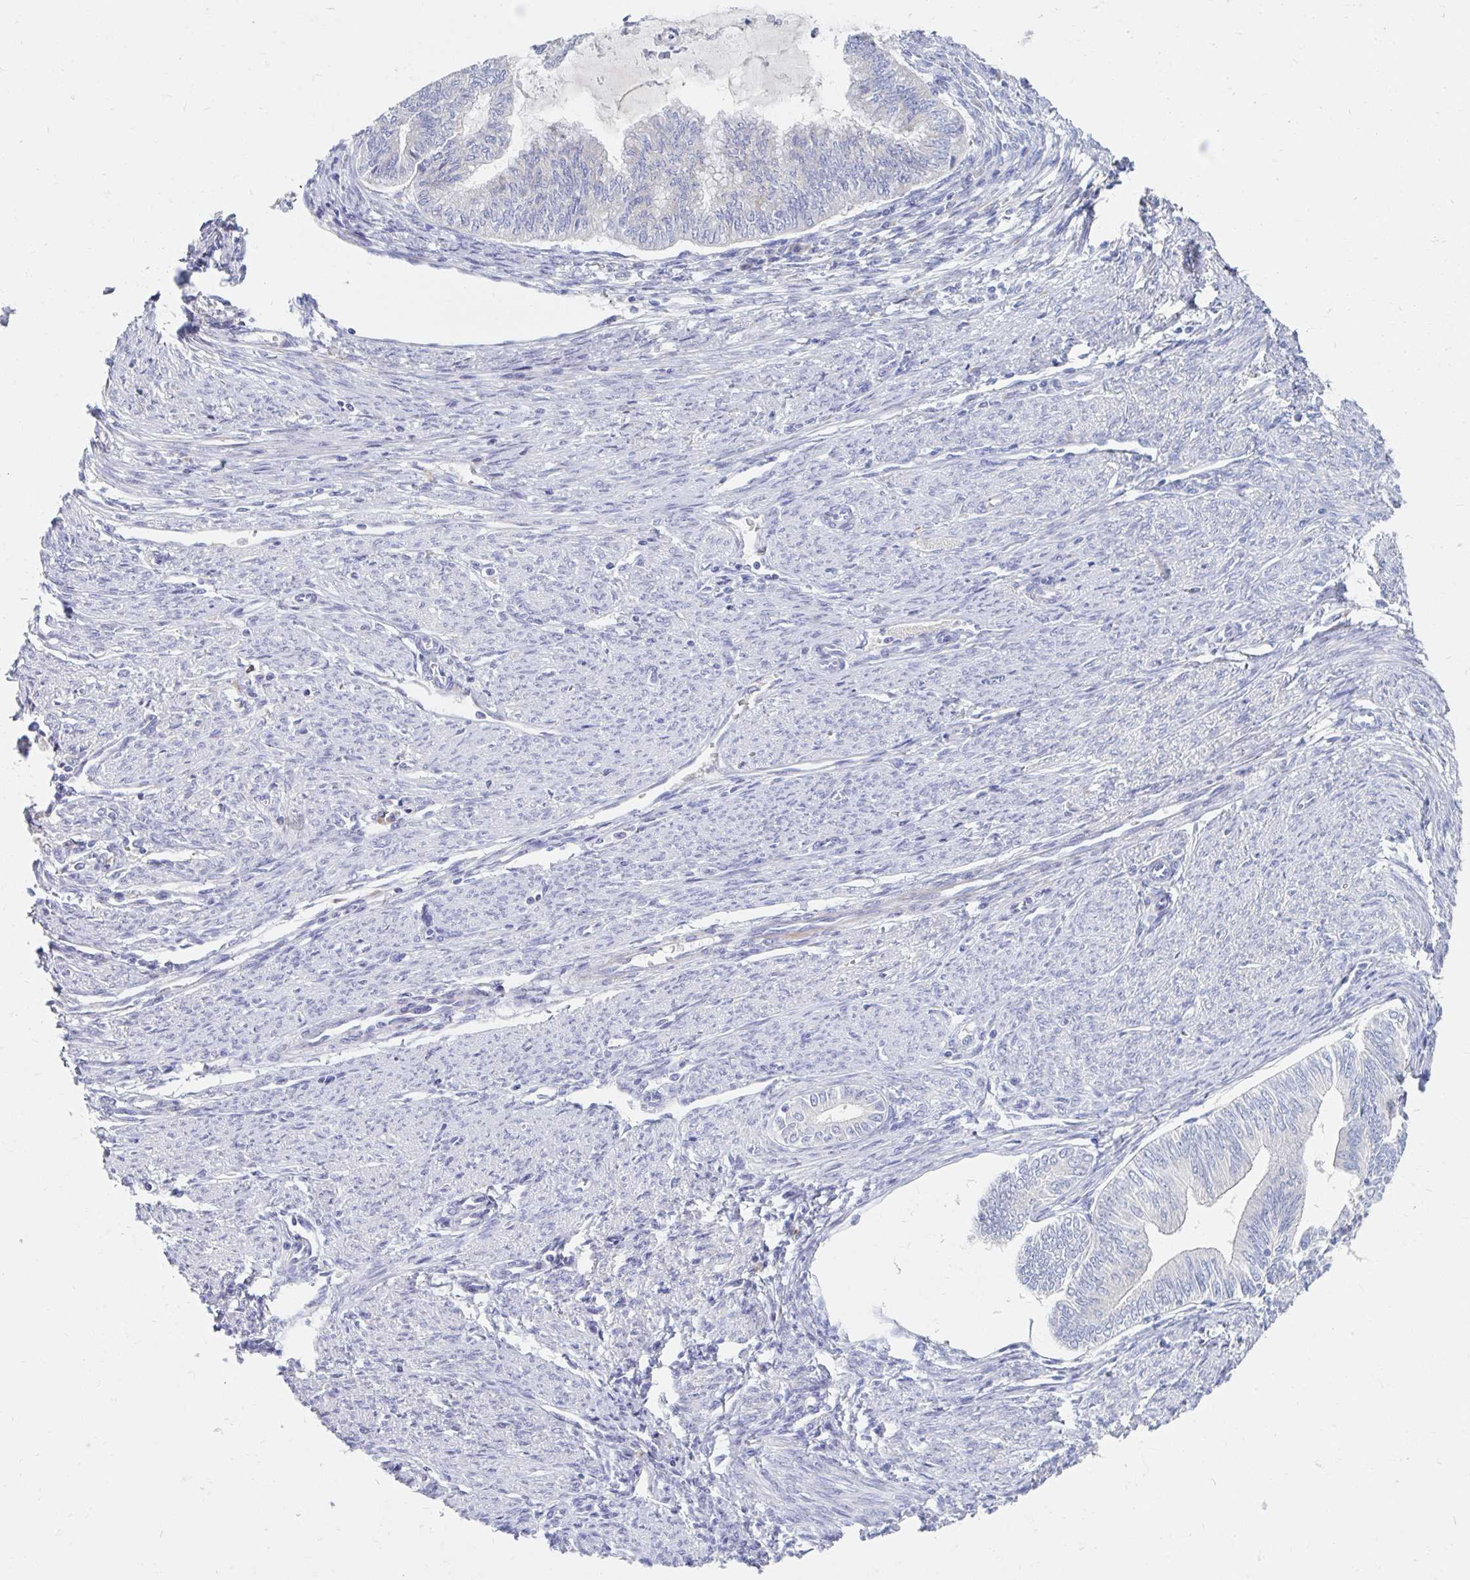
{"staining": {"intensity": "negative", "quantity": "none", "location": "none"}, "tissue": "endometrial cancer", "cell_type": "Tumor cells", "image_type": "cancer", "snomed": [{"axis": "morphology", "description": "Adenocarcinoma, NOS"}, {"axis": "topography", "description": "Endometrium"}], "caption": "Tumor cells are negative for brown protein staining in endometrial adenocarcinoma.", "gene": "MYLK2", "patient": {"sex": "female", "age": 79}}